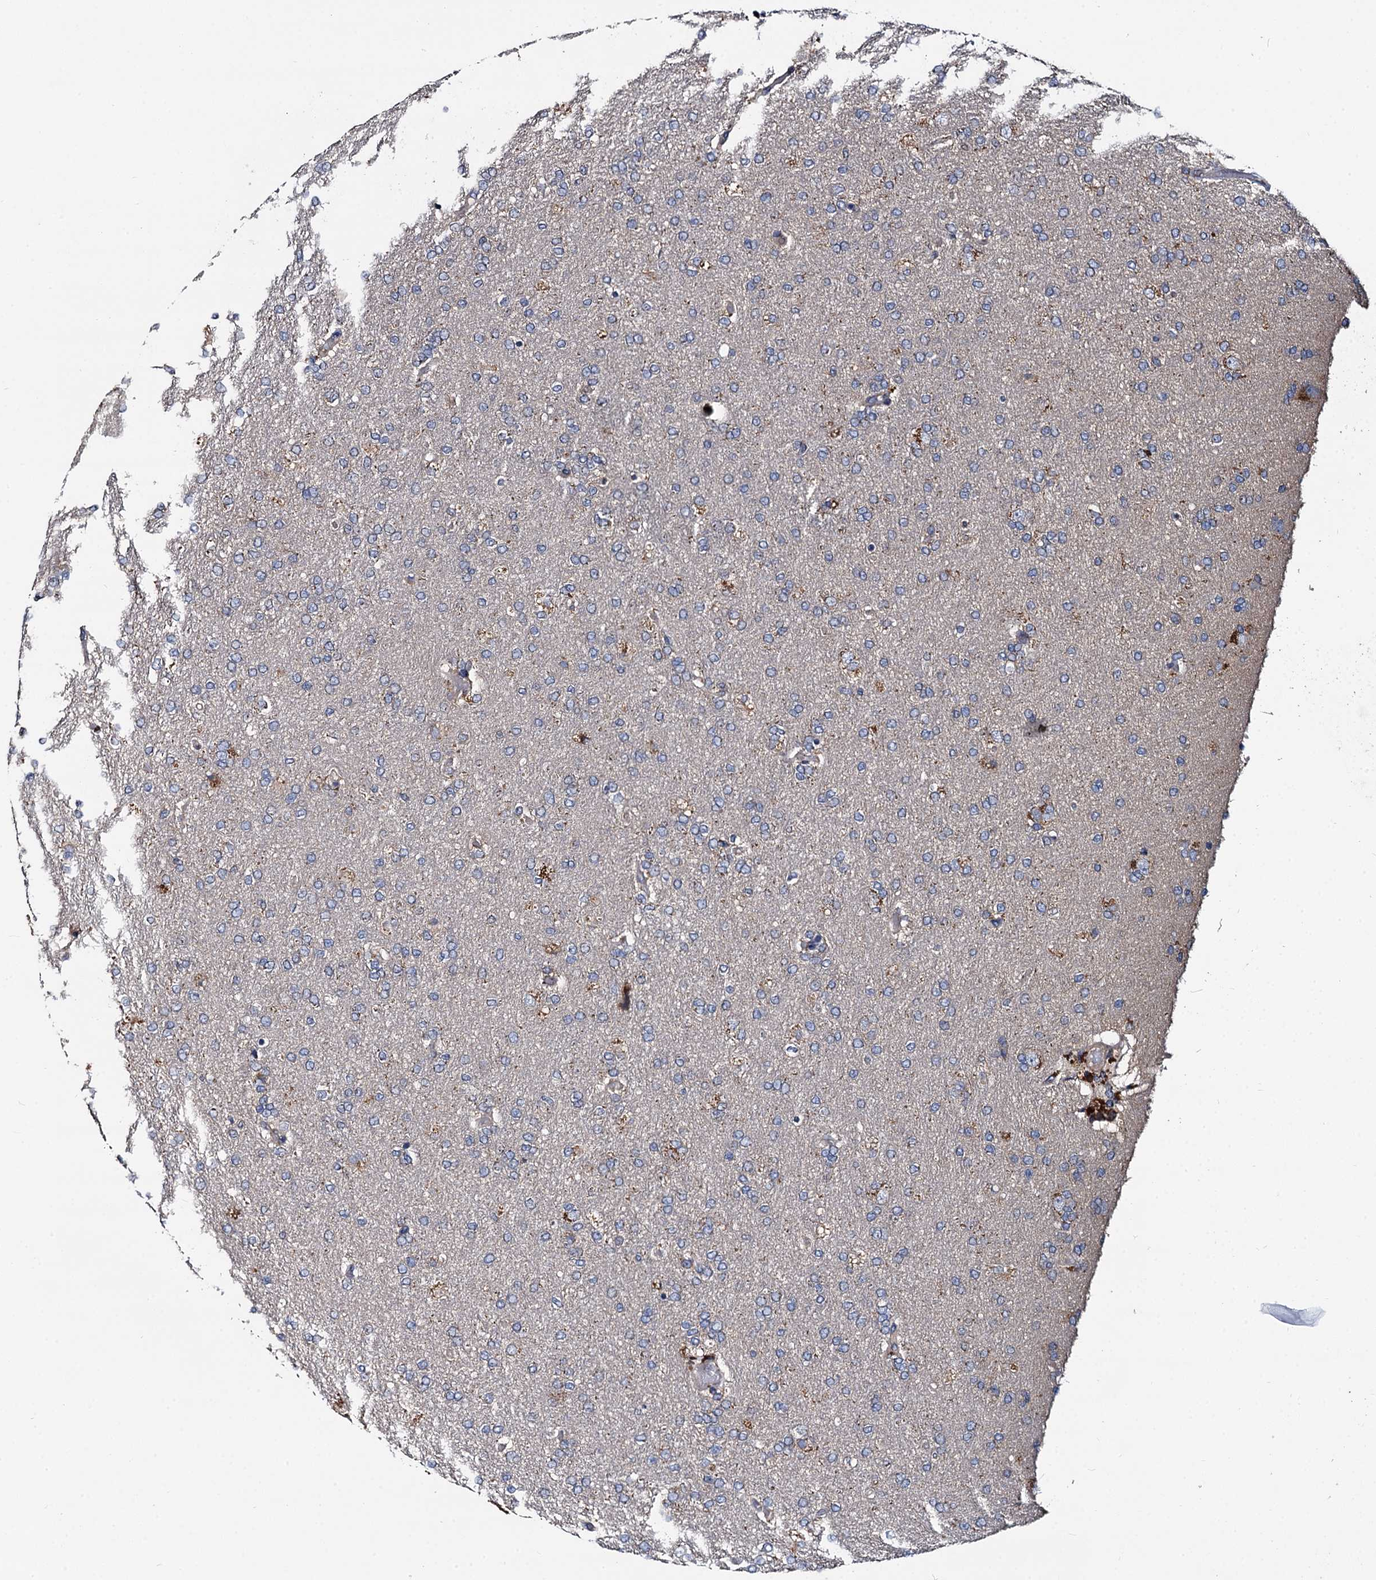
{"staining": {"intensity": "negative", "quantity": "none", "location": "none"}, "tissue": "glioma", "cell_type": "Tumor cells", "image_type": "cancer", "snomed": [{"axis": "morphology", "description": "Glioma, malignant, High grade"}, {"axis": "topography", "description": "Brain"}], "caption": "Immunohistochemical staining of glioma exhibits no significant expression in tumor cells.", "gene": "SPRYD3", "patient": {"sex": "male", "age": 72}}